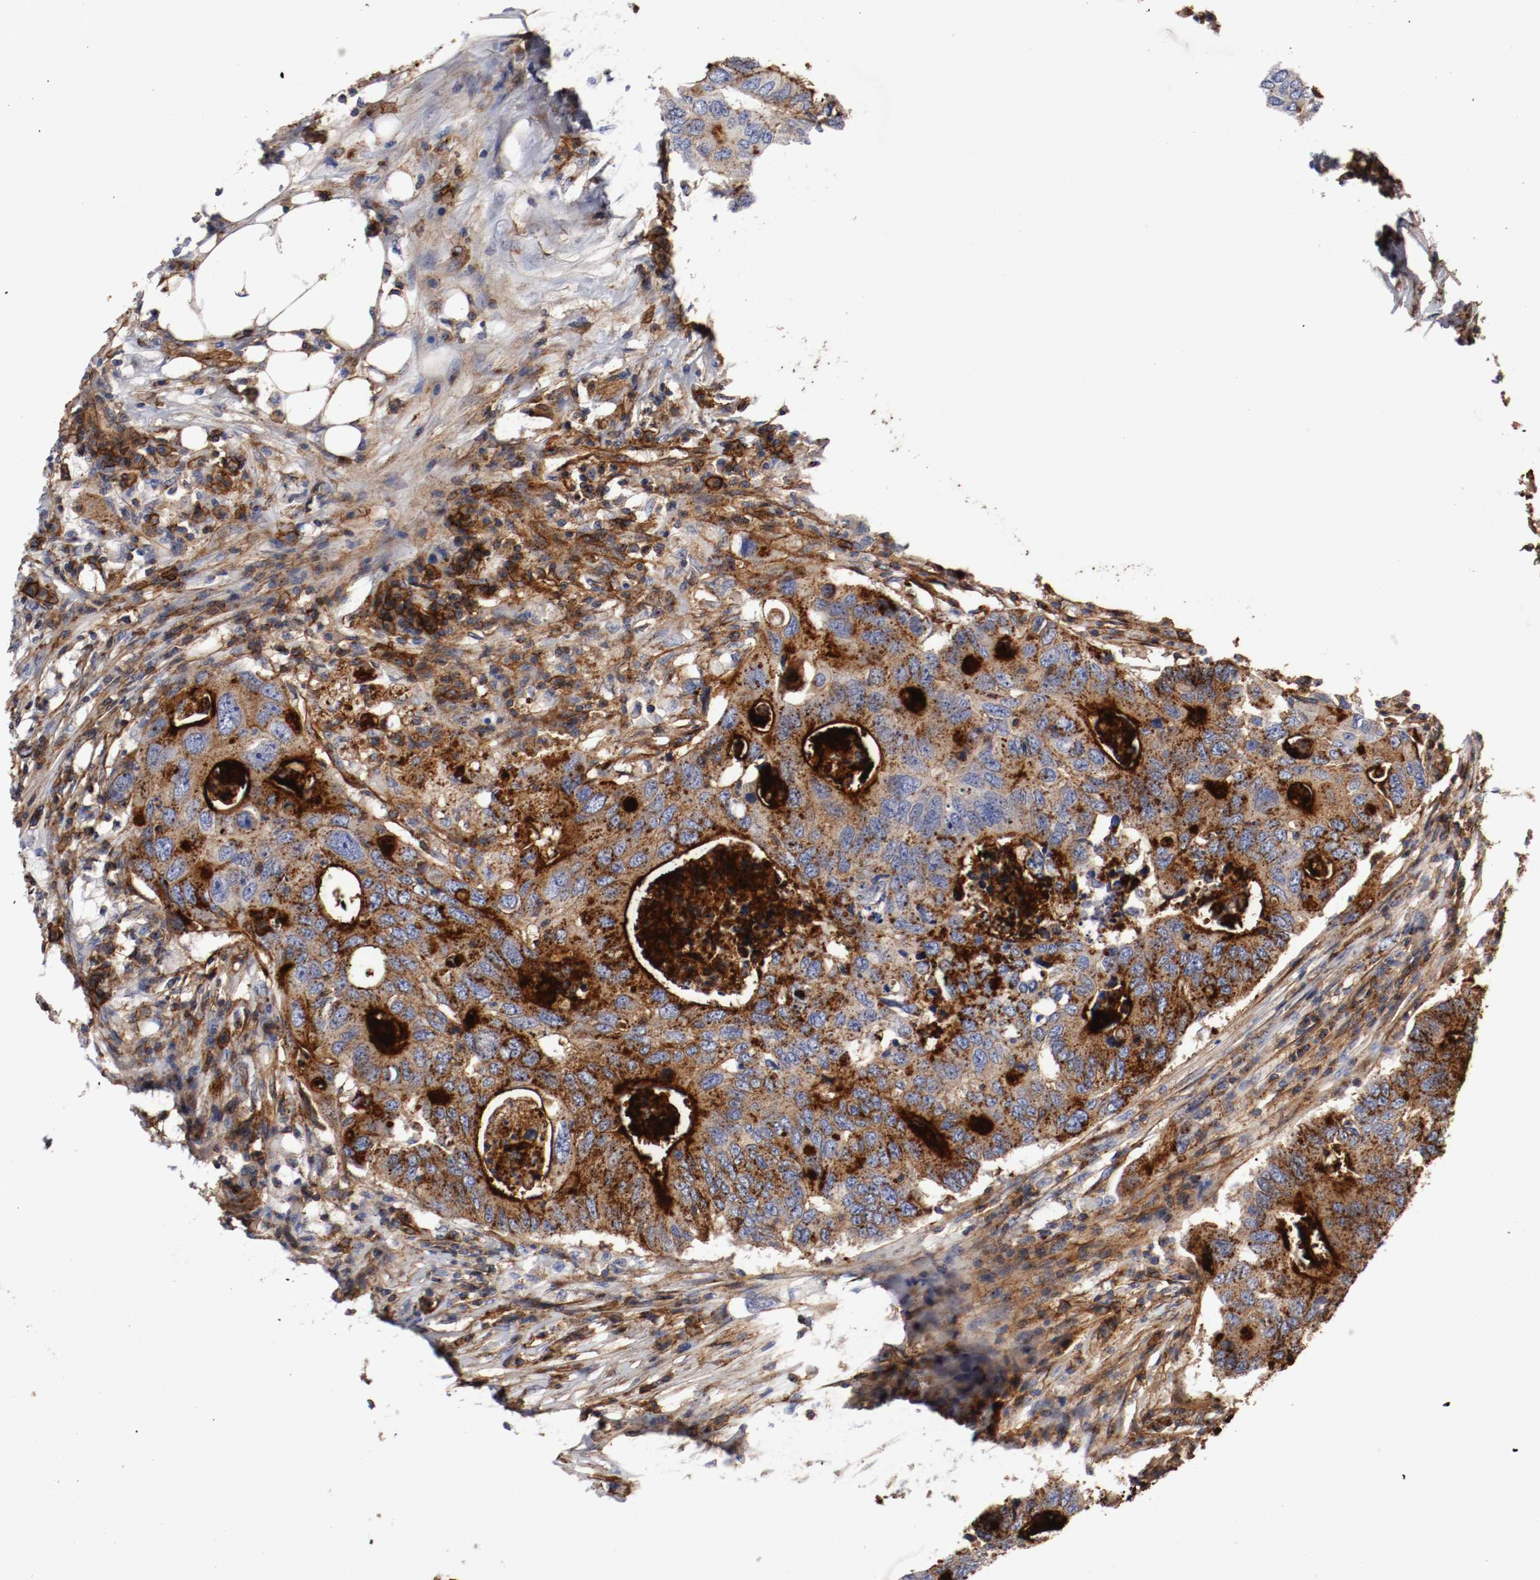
{"staining": {"intensity": "strong", "quantity": "25%-75%", "location": "cytoplasmic/membranous"}, "tissue": "colorectal cancer", "cell_type": "Tumor cells", "image_type": "cancer", "snomed": [{"axis": "morphology", "description": "Adenocarcinoma, NOS"}, {"axis": "topography", "description": "Colon"}], "caption": "Colorectal cancer (adenocarcinoma) stained with a protein marker demonstrates strong staining in tumor cells.", "gene": "IFITM1", "patient": {"sex": "male", "age": 71}}